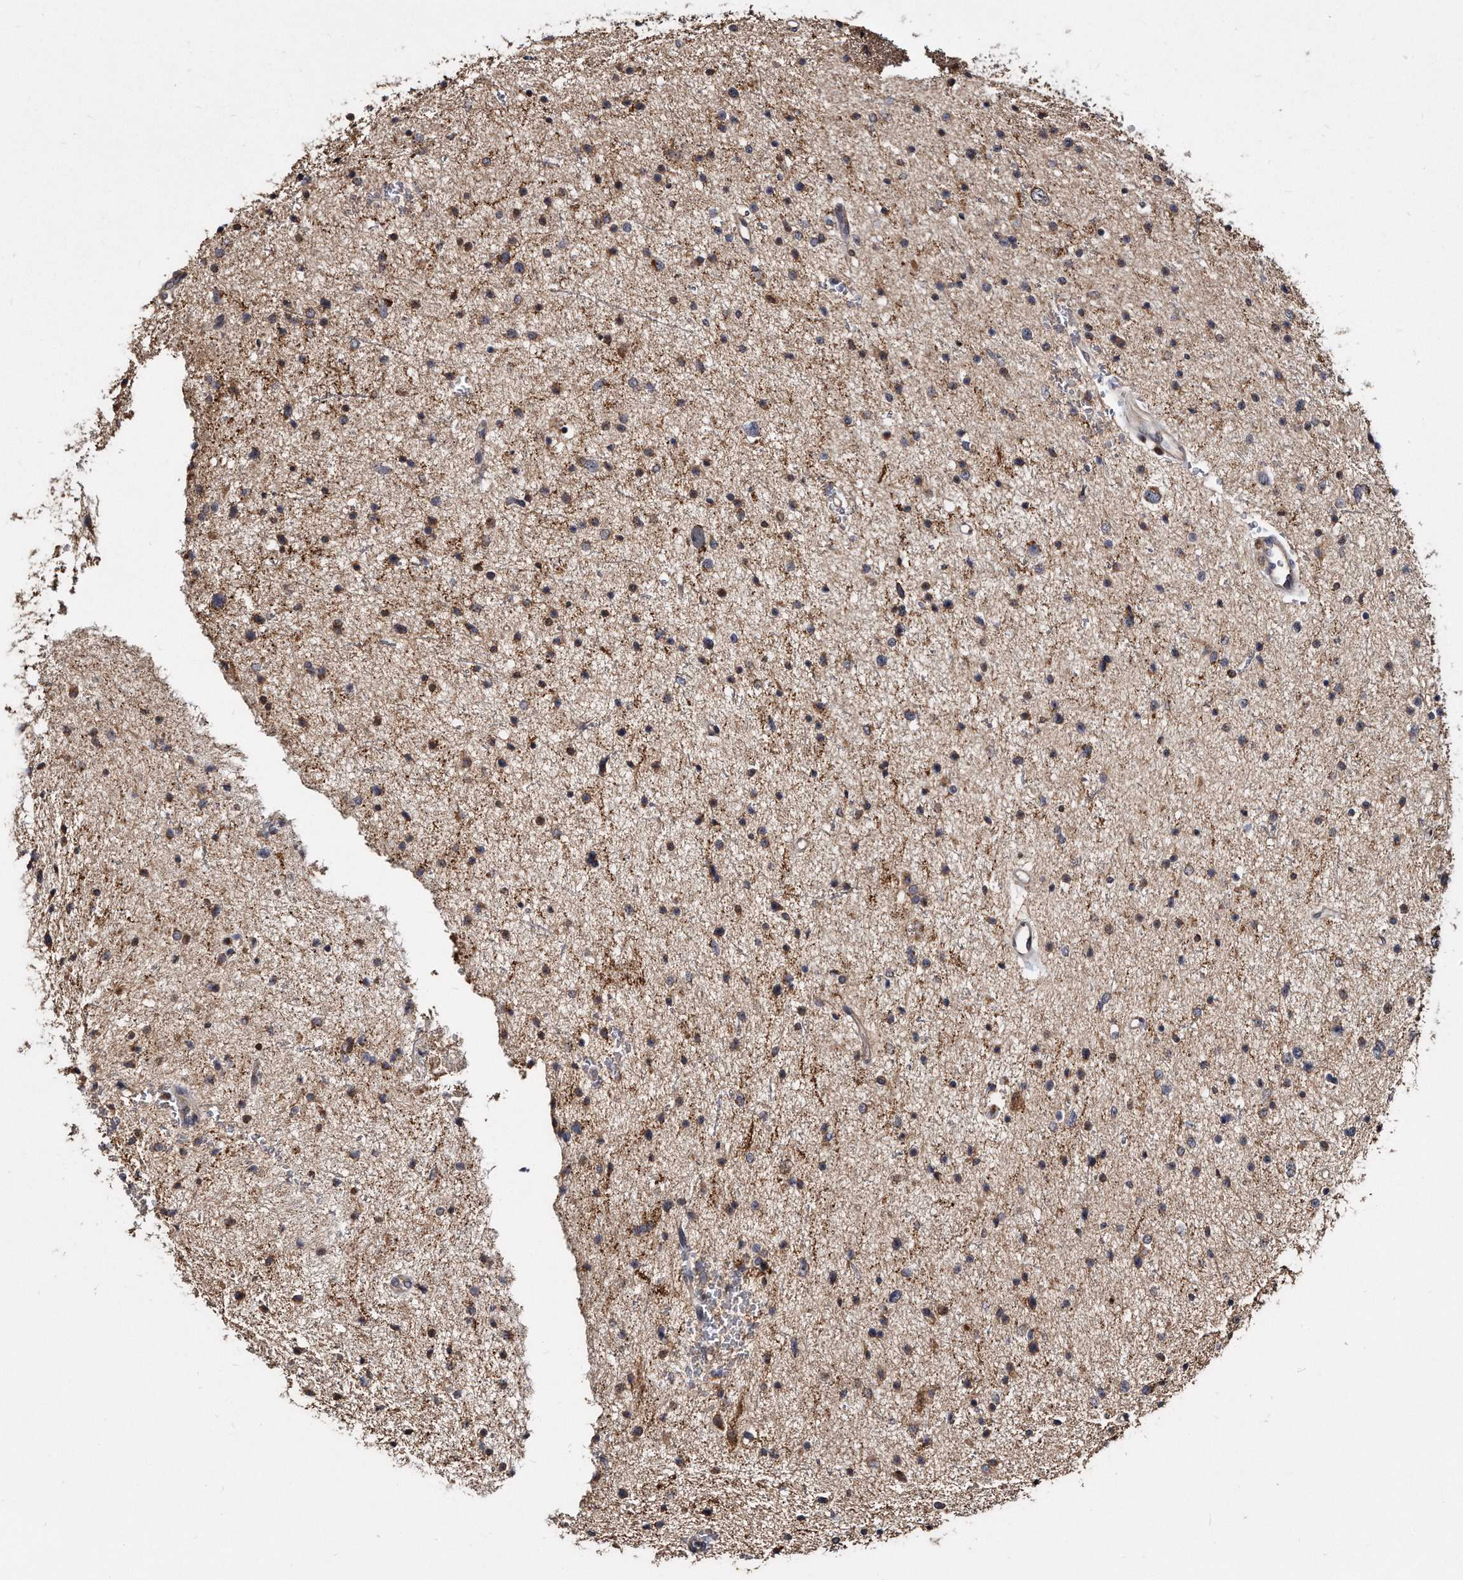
{"staining": {"intensity": "moderate", "quantity": ">75%", "location": "cytoplasmic/membranous"}, "tissue": "glioma", "cell_type": "Tumor cells", "image_type": "cancer", "snomed": [{"axis": "morphology", "description": "Glioma, malignant, Low grade"}, {"axis": "topography", "description": "Brain"}], "caption": "Immunohistochemistry (IHC) histopathology image of human malignant low-grade glioma stained for a protein (brown), which exhibits medium levels of moderate cytoplasmic/membranous staining in approximately >75% of tumor cells.", "gene": "FAM136A", "patient": {"sex": "female", "age": 37}}